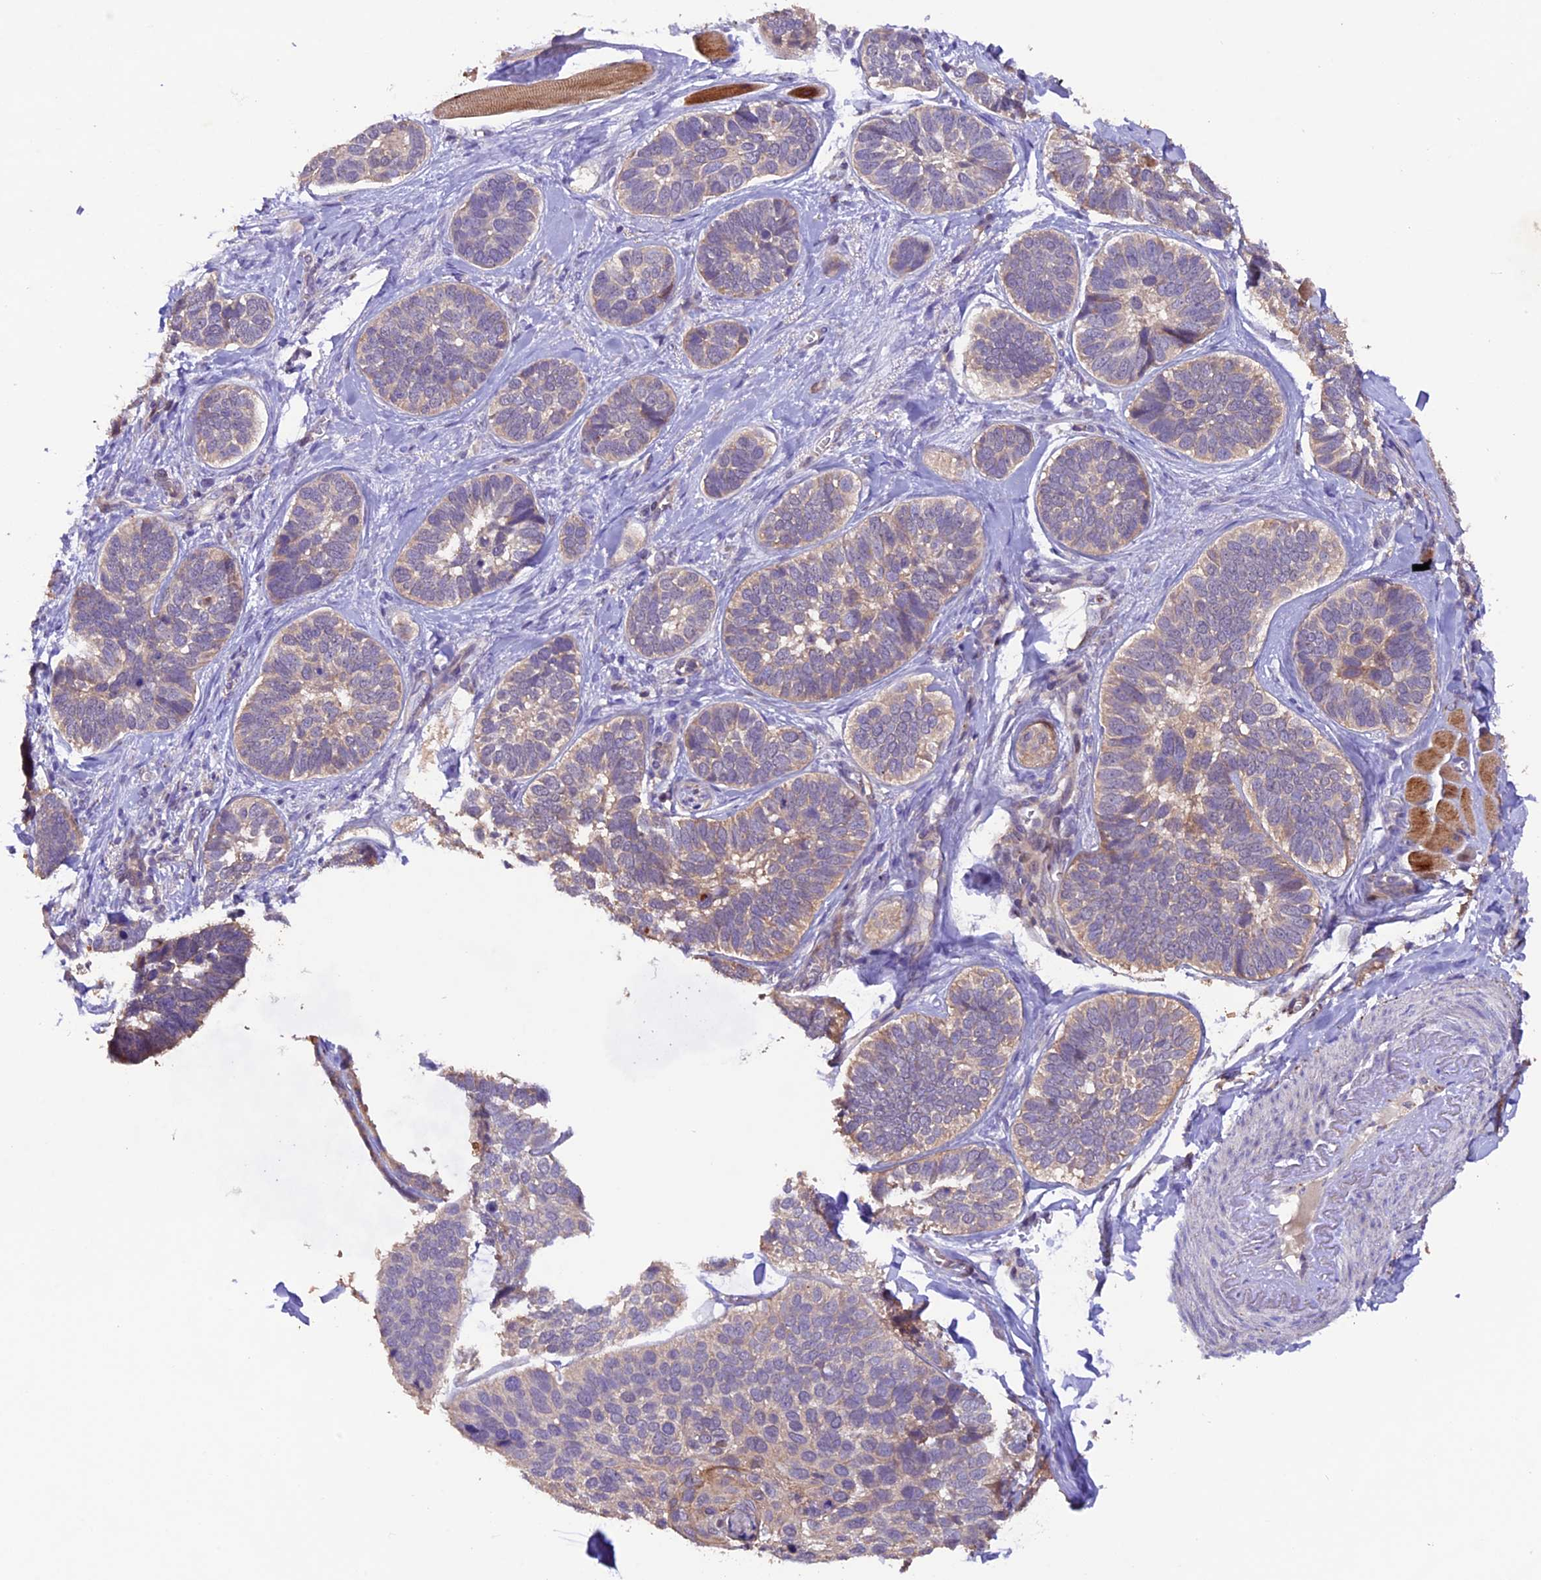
{"staining": {"intensity": "weak", "quantity": "25%-75%", "location": "cytoplasmic/membranous"}, "tissue": "skin cancer", "cell_type": "Tumor cells", "image_type": "cancer", "snomed": [{"axis": "morphology", "description": "Basal cell carcinoma"}, {"axis": "topography", "description": "Skin"}], "caption": "High-power microscopy captured an immunohistochemistry (IHC) histopathology image of skin basal cell carcinoma, revealing weak cytoplasmic/membranous expression in about 25%-75% of tumor cells.", "gene": "NCK2", "patient": {"sex": "male", "age": 62}}